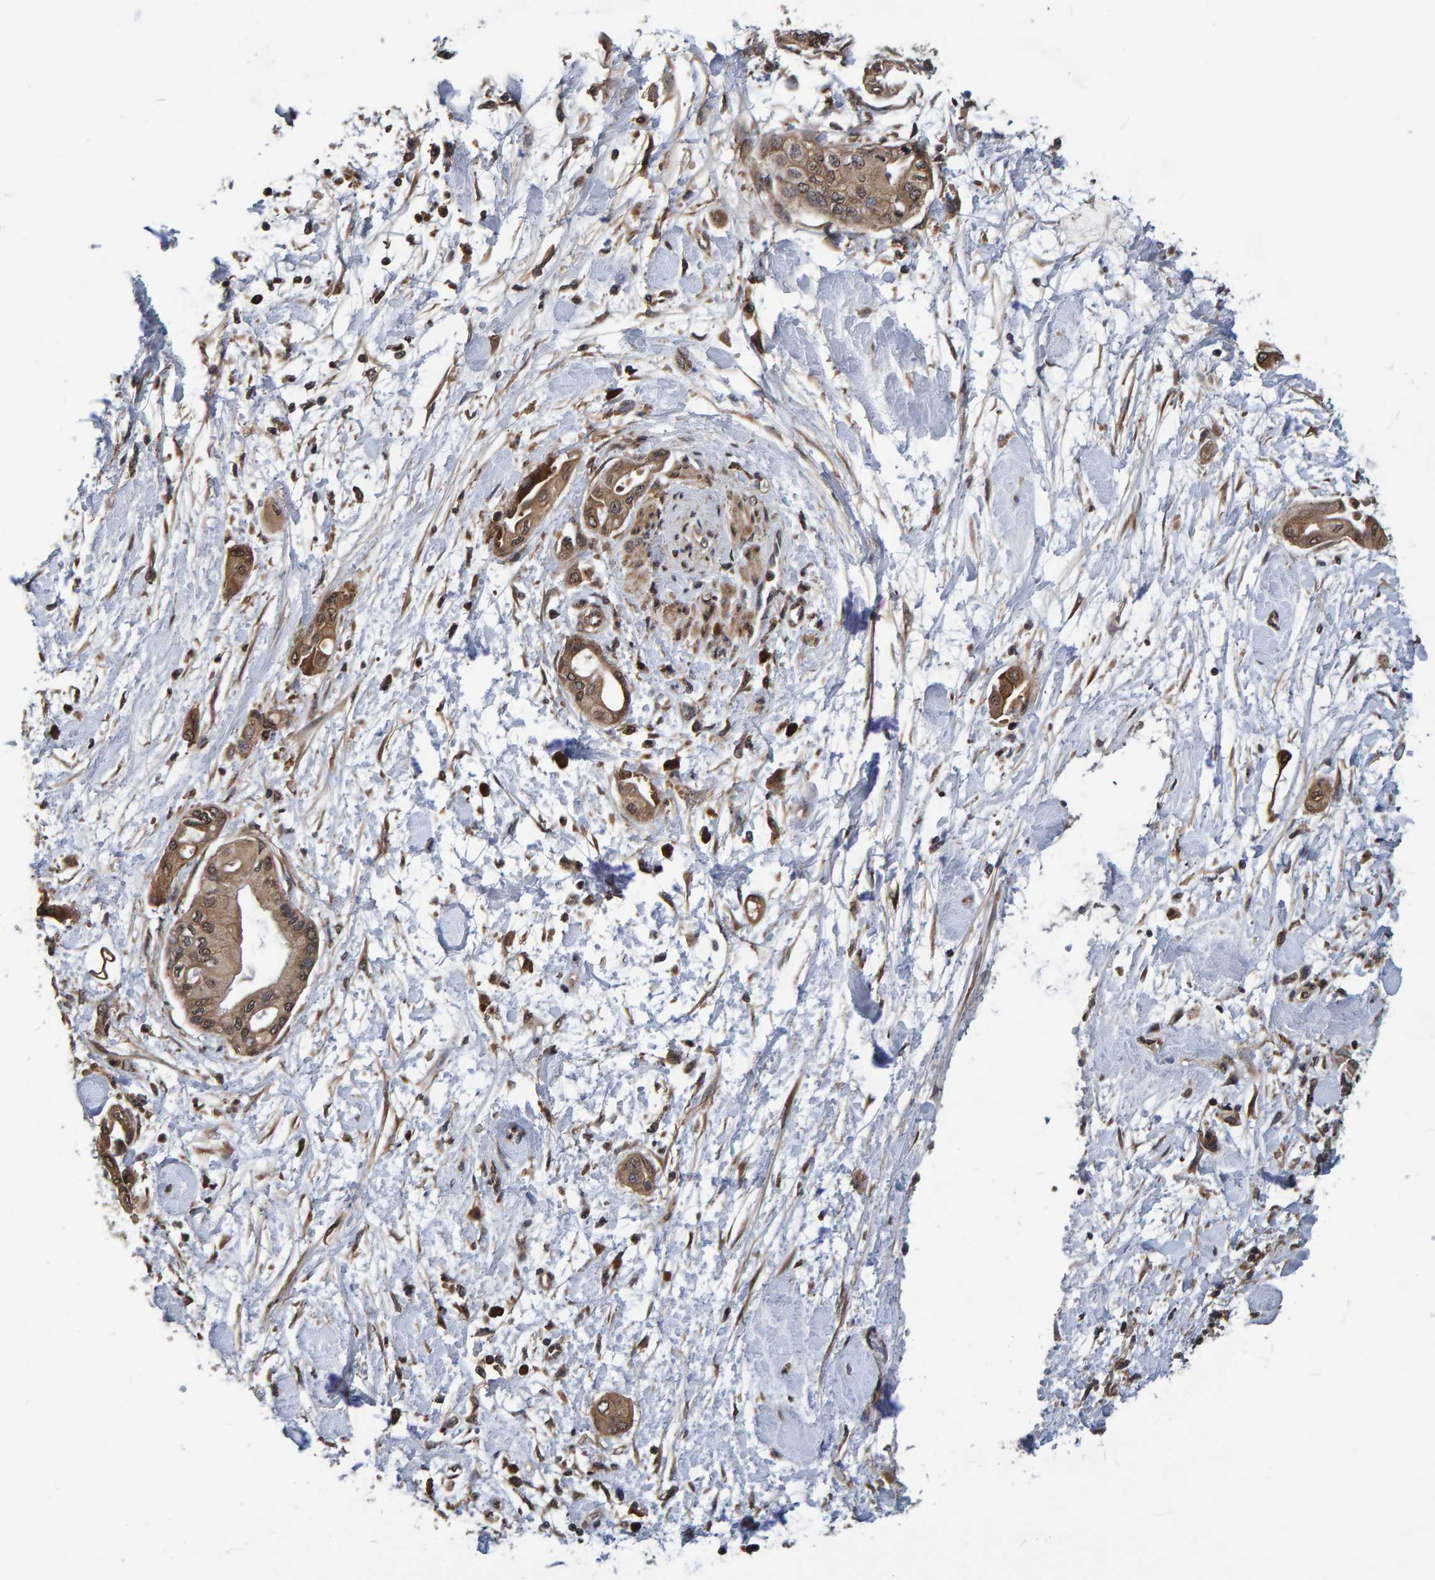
{"staining": {"intensity": "moderate", "quantity": ">75%", "location": "cytoplasmic/membranous"}, "tissue": "pancreatic cancer", "cell_type": "Tumor cells", "image_type": "cancer", "snomed": [{"axis": "morphology", "description": "Adenocarcinoma, NOS"}, {"axis": "morphology", "description": "Adenocarcinoma, metastatic, NOS"}, {"axis": "topography", "description": "Lymph node"}, {"axis": "topography", "description": "Pancreas"}, {"axis": "topography", "description": "Duodenum"}], "caption": "DAB immunohistochemical staining of human adenocarcinoma (pancreatic) demonstrates moderate cytoplasmic/membranous protein expression in about >75% of tumor cells.", "gene": "GAB2", "patient": {"sex": "female", "age": 64}}